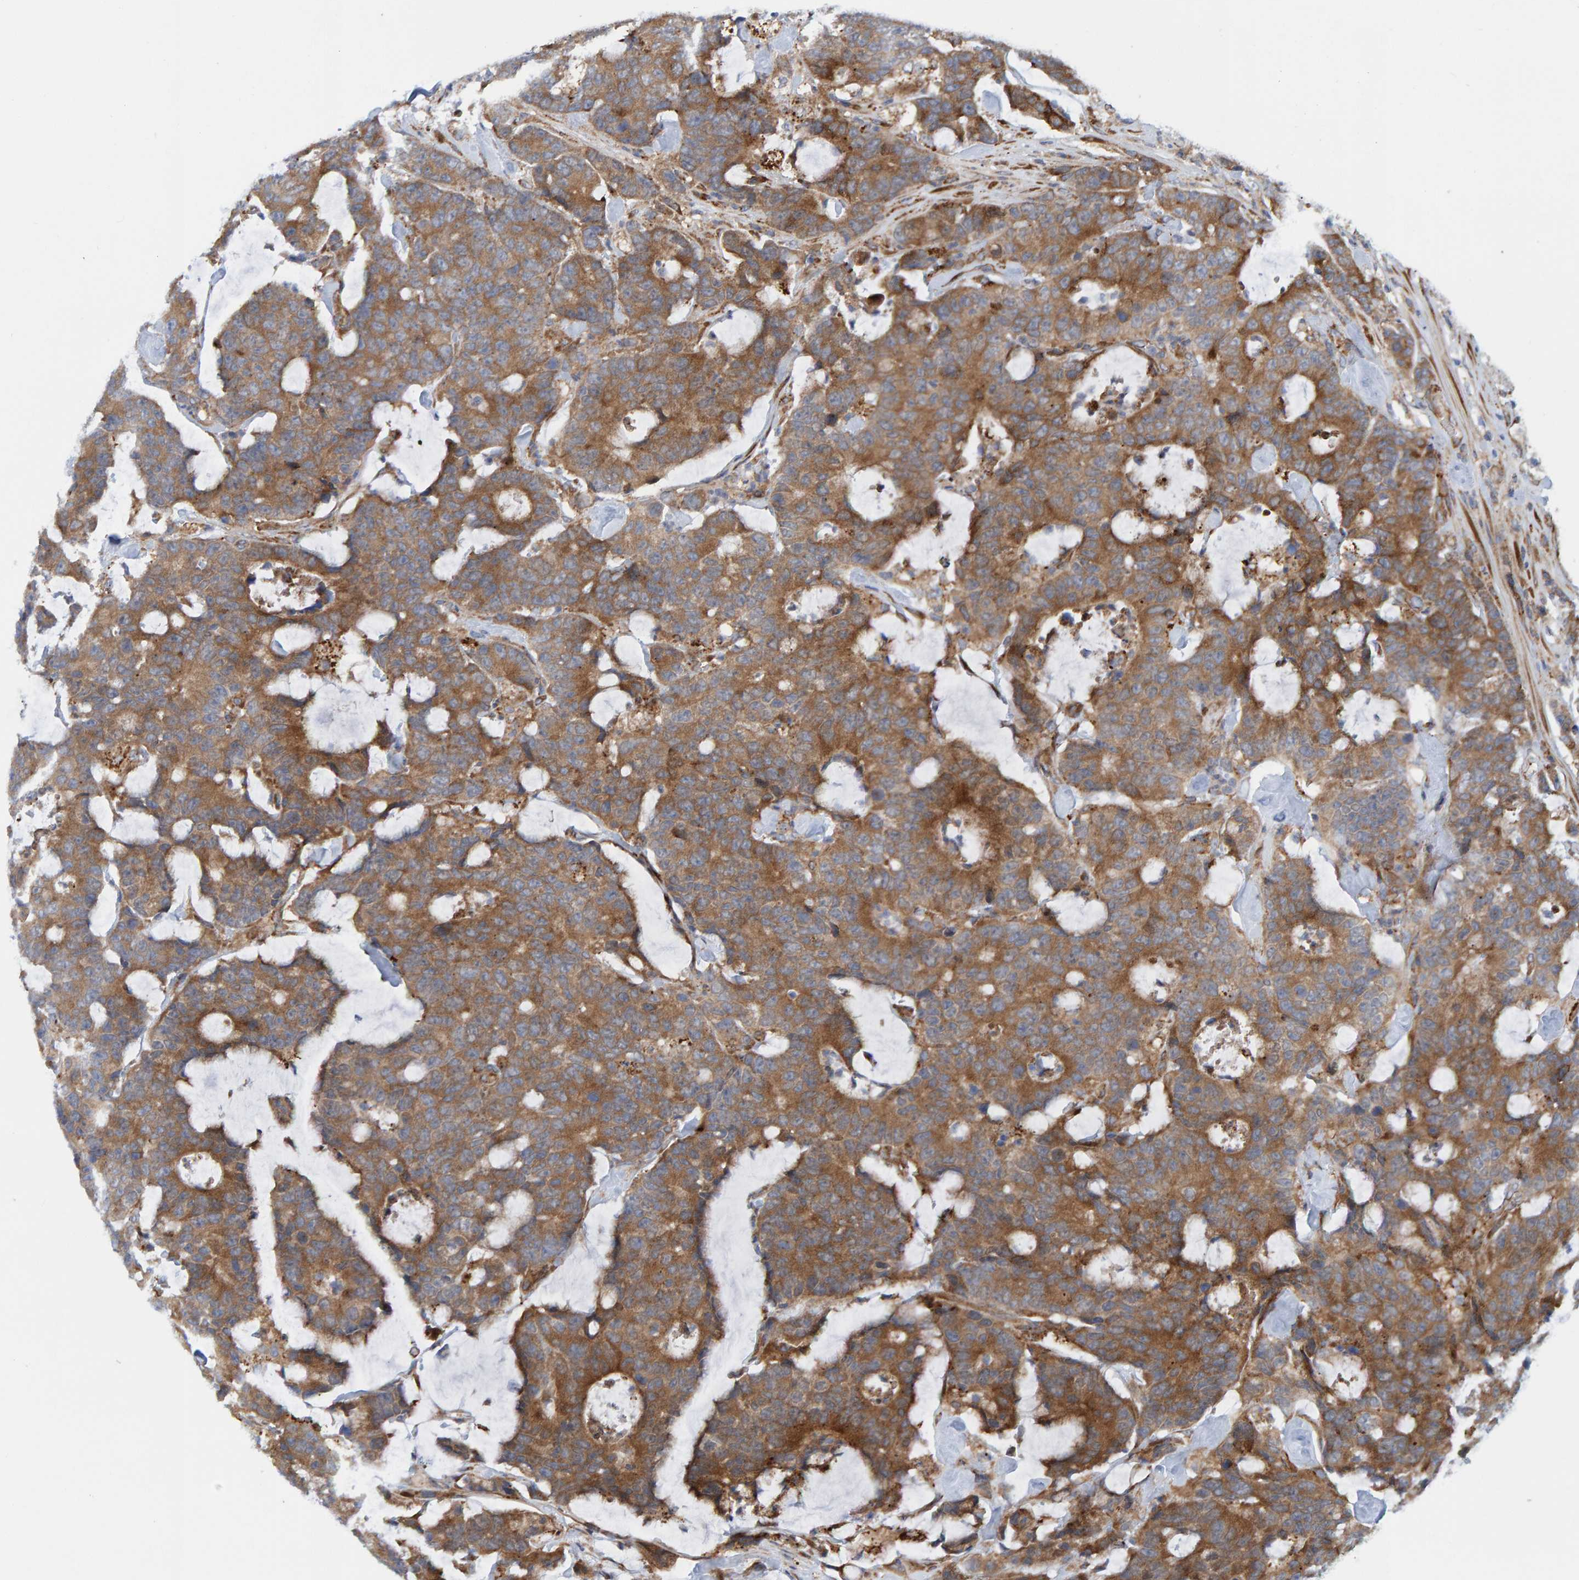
{"staining": {"intensity": "moderate", "quantity": ">75%", "location": "cytoplasmic/membranous"}, "tissue": "colorectal cancer", "cell_type": "Tumor cells", "image_type": "cancer", "snomed": [{"axis": "morphology", "description": "Adenocarcinoma, NOS"}, {"axis": "topography", "description": "Colon"}], "caption": "Tumor cells reveal medium levels of moderate cytoplasmic/membranous positivity in about >75% of cells in colorectal cancer (adenocarcinoma).", "gene": "KIAA0753", "patient": {"sex": "female", "age": 86}}